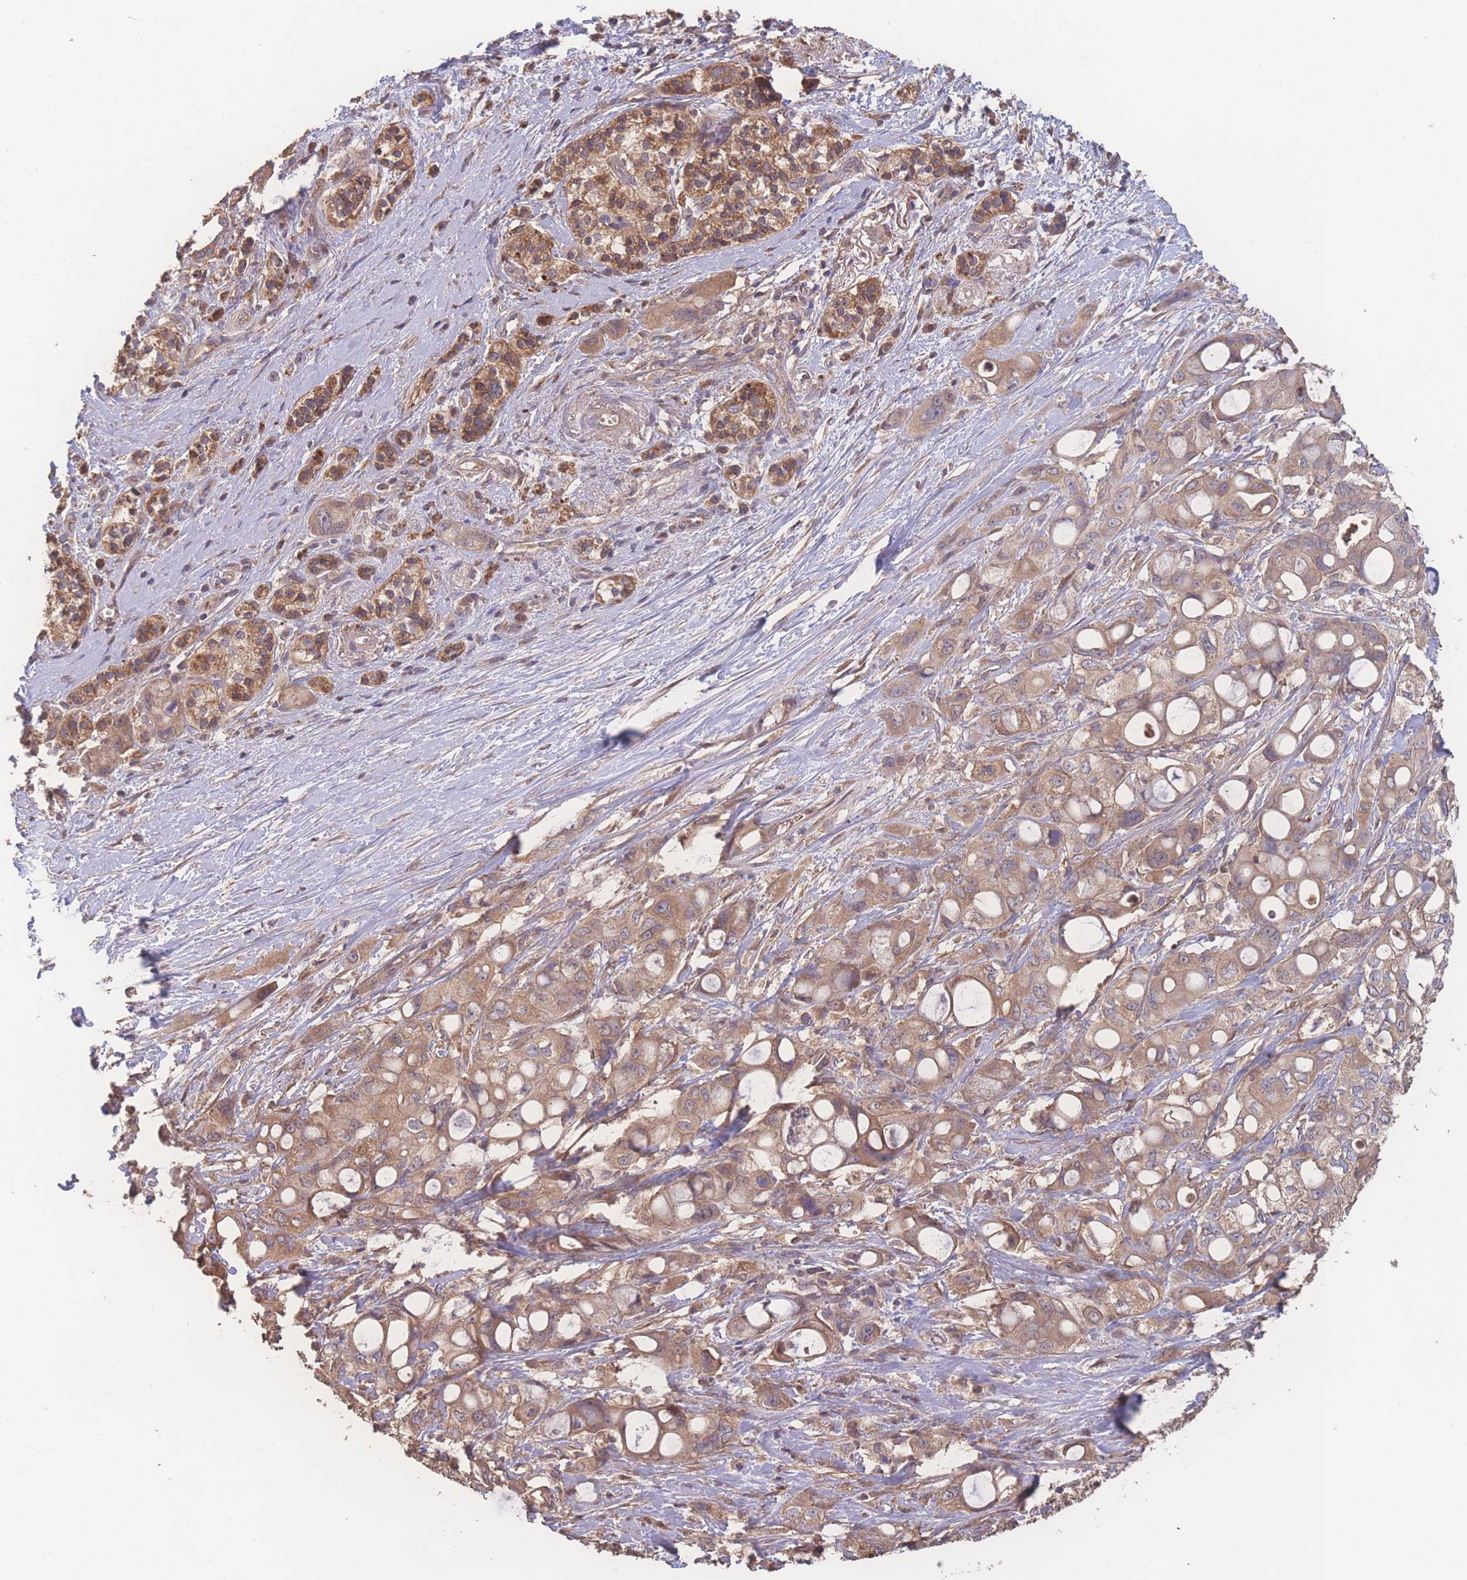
{"staining": {"intensity": "moderate", "quantity": ">75%", "location": "cytoplasmic/membranous"}, "tissue": "pancreatic cancer", "cell_type": "Tumor cells", "image_type": "cancer", "snomed": [{"axis": "morphology", "description": "Adenocarcinoma, NOS"}, {"axis": "topography", "description": "Pancreas"}], "caption": "Immunohistochemistry (IHC) micrograph of neoplastic tissue: pancreatic cancer (adenocarcinoma) stained using IHC demonstrates medium levels of moderate protein expression localized specifically in the cytoplasmic/membranous of tumor cells, appearing as a cytoplasmic/membranous brown color.", "gene": "ATXN10", "patient": {"sex": "male", "age": 68}}